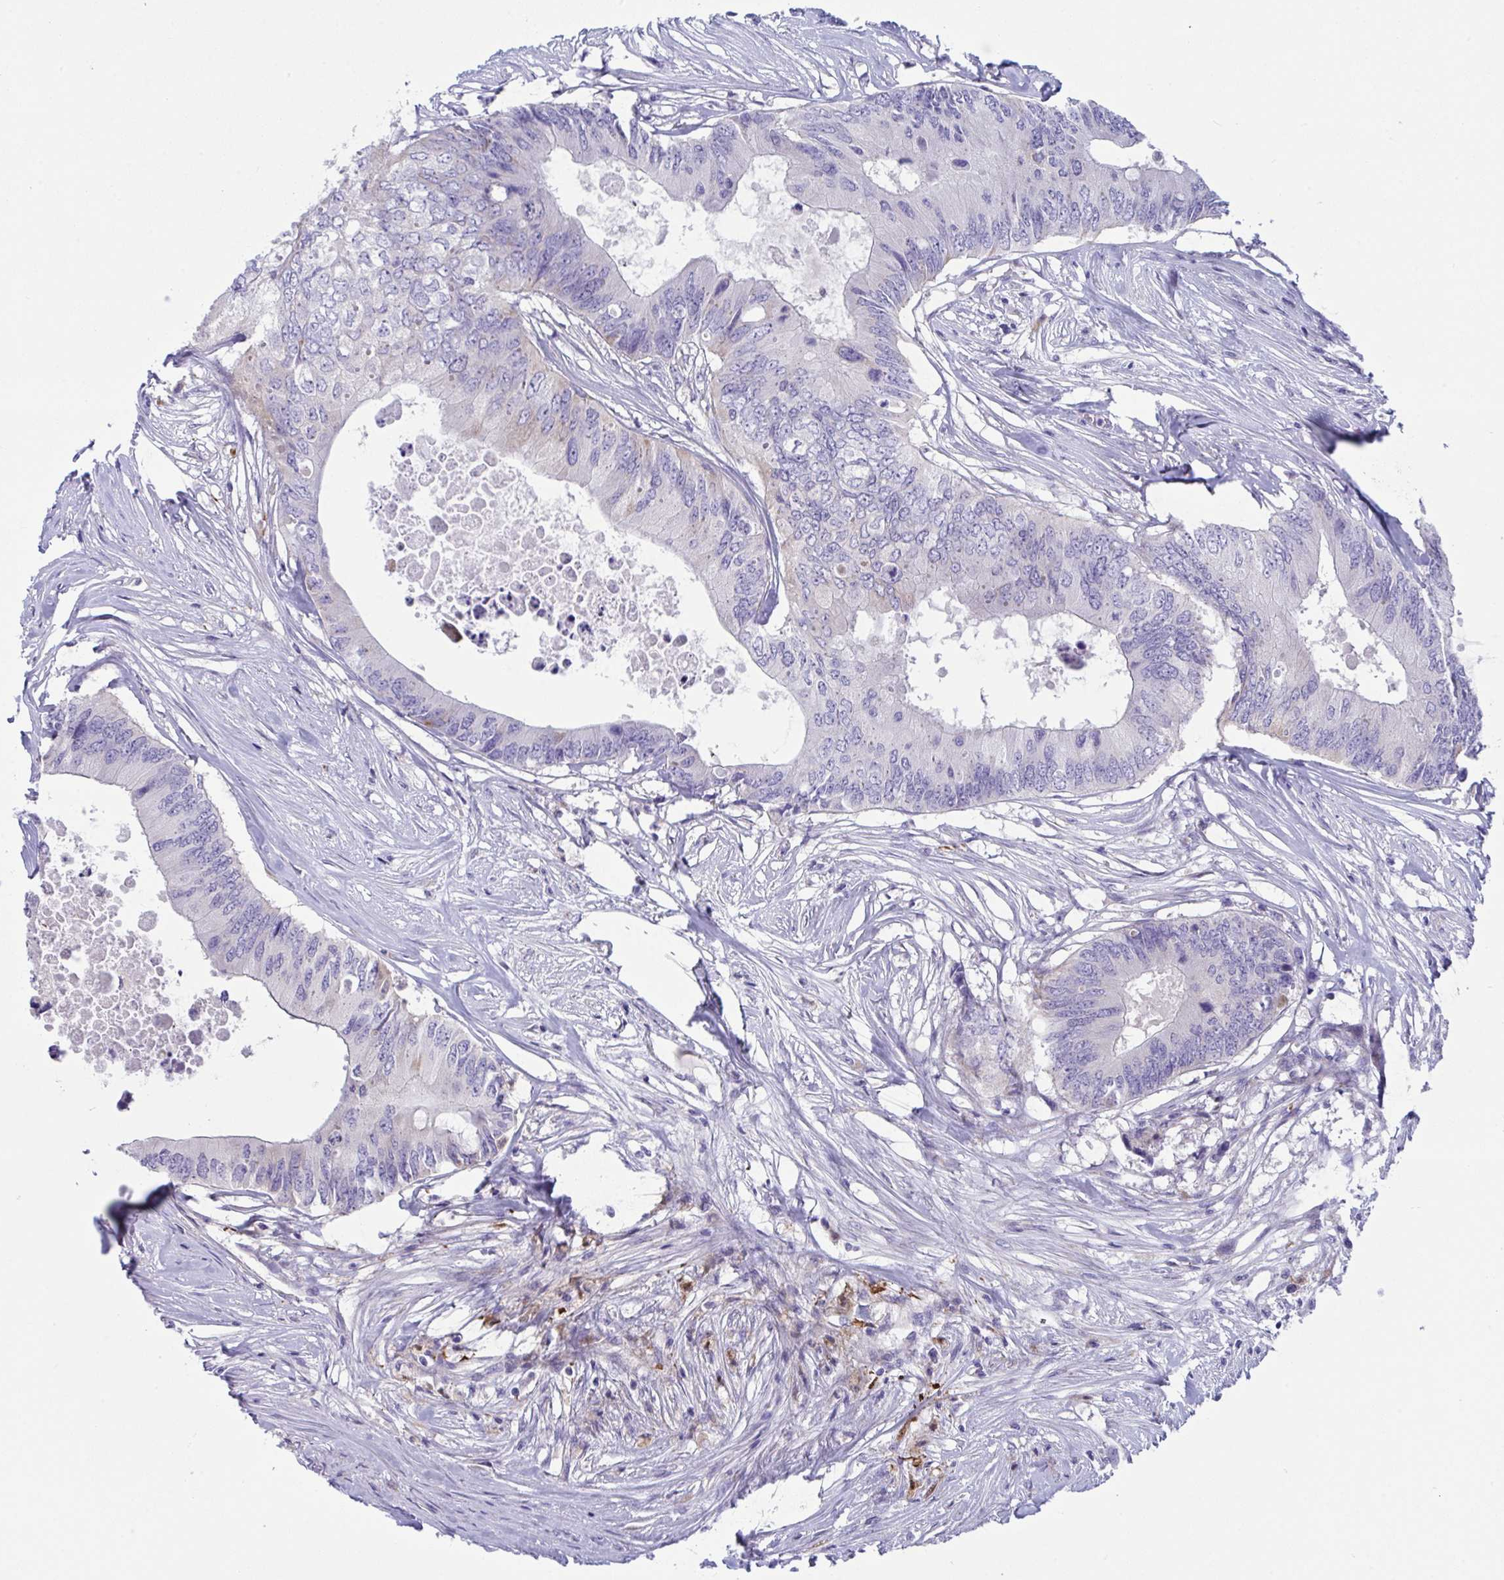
{"staining": {"intensity": "negative", "quantity": "none", "location": "none"}, "tissue": "colorectal cancer", "cell_type": "Tumor cells", "image_type": "cancer", "snomed": [{"axis": "morphology", "description": "Adenocarcinoma, NOS"}, {"axis": "topography", "description": "Colon"}], "caption": "High power microscopy image of an immunohistochemistry (IHC) micrograph of colorectal cancer, revealing no significant expression in tumor cells.", "gene": "DTX3", "patient": {"sex": "male", "age": 71}}